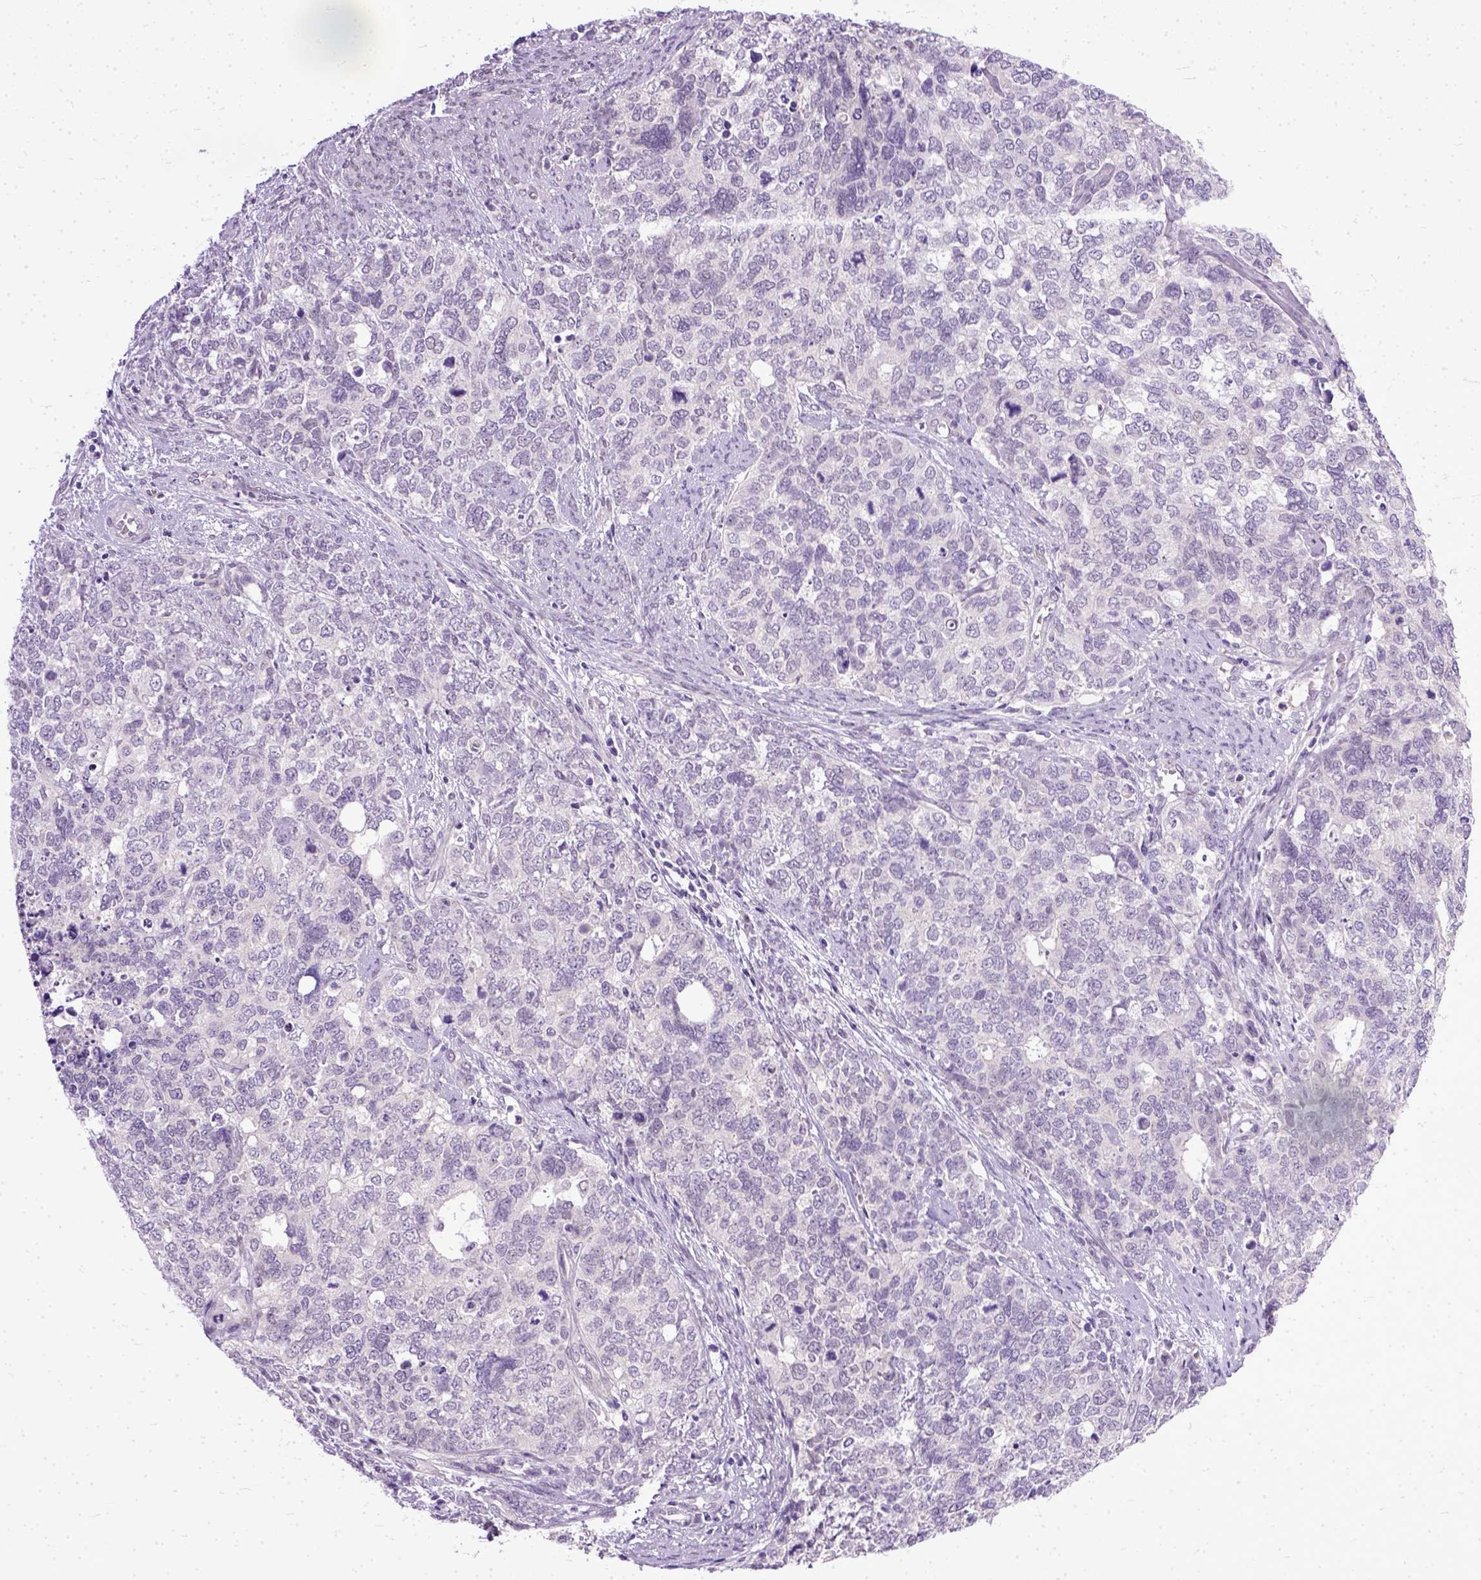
{"staining": {"intensity": "negative", "quantity": "none", "location": "none"}, "tissue": "cervical cancer", "cell_type": "Tumor cells", "image_type": "cancer", "snomed": [{"axis": "morphology", "description": "Squamous cell carcinoma, NOS"}, {"axis": "topography", "description": "Cervix"}], "caption": "Immunohistochemistry (IHC) image of neoplastic tissue: human cervical cancer (squamous cell carcinoma) stained with DAB reveals no significant protein staining in tumor cells.", "gene": "TCEAL7", "patient": {"sex": "female", "age": 63}}